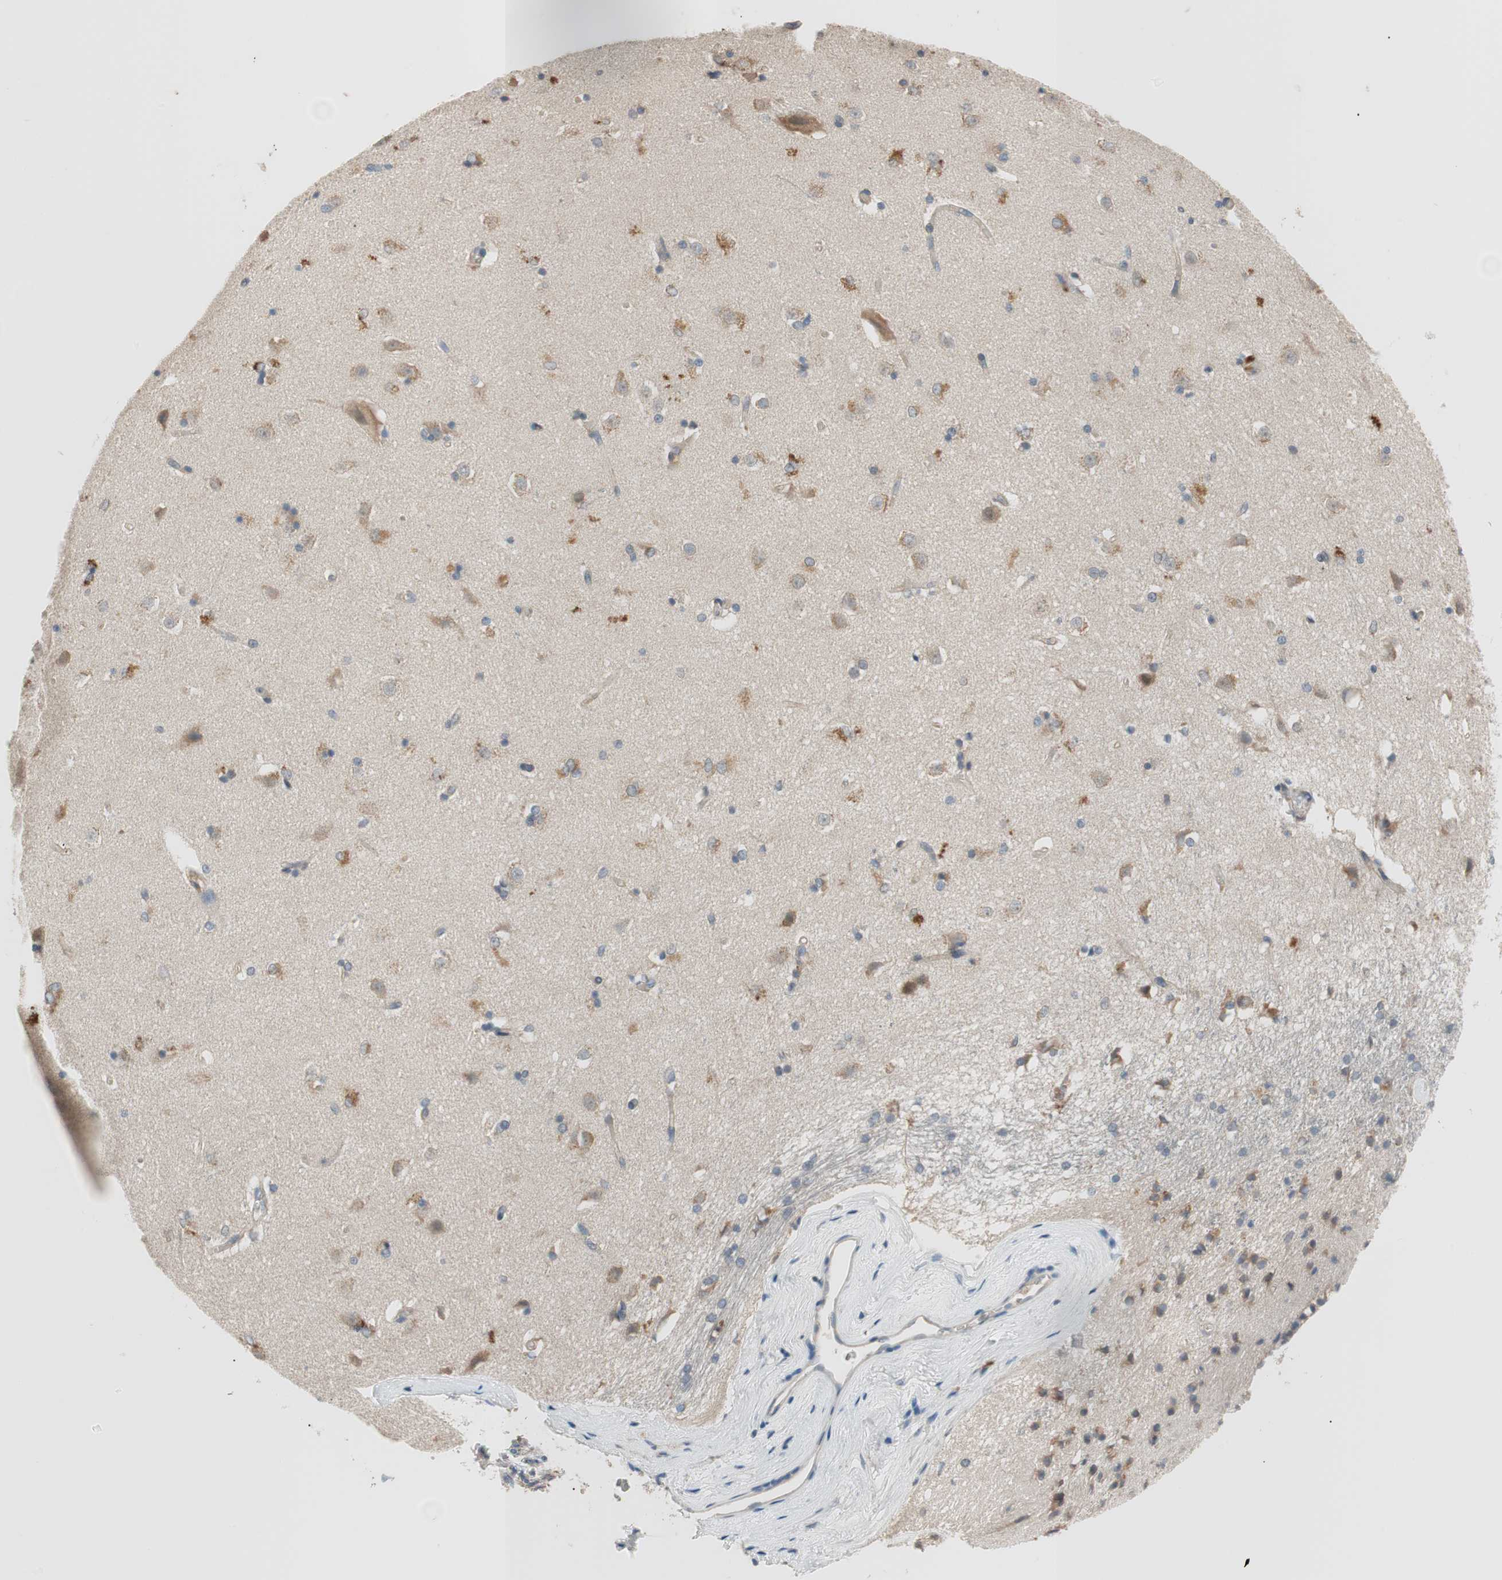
{"staining": {"intensity": "moderate", "quantity": "<25%", "location": "cytoplasmic/membranous"}, "tissue": "caudate", "cell_type": "Glial cells", "image_type": "normal", "snomed": [{"axis": "morphology", "description": "Normal tissue, NOS"}, {"axis": "topography", "description": "Lateral ventricle wall"}], "caption": "Brown immunohistochemical staining in benign caudate reveals moderate cytoplasmic/membranous positivity in approximately <25% of glial cells. The staining was performed using DAB (3,3'-diaminobenzidine), with brown indicating positive protein expression. Nuclei are stained blue with hematoxylin.", "gene": "FADS2", "patient": {"sex": "female", "age": 19}}